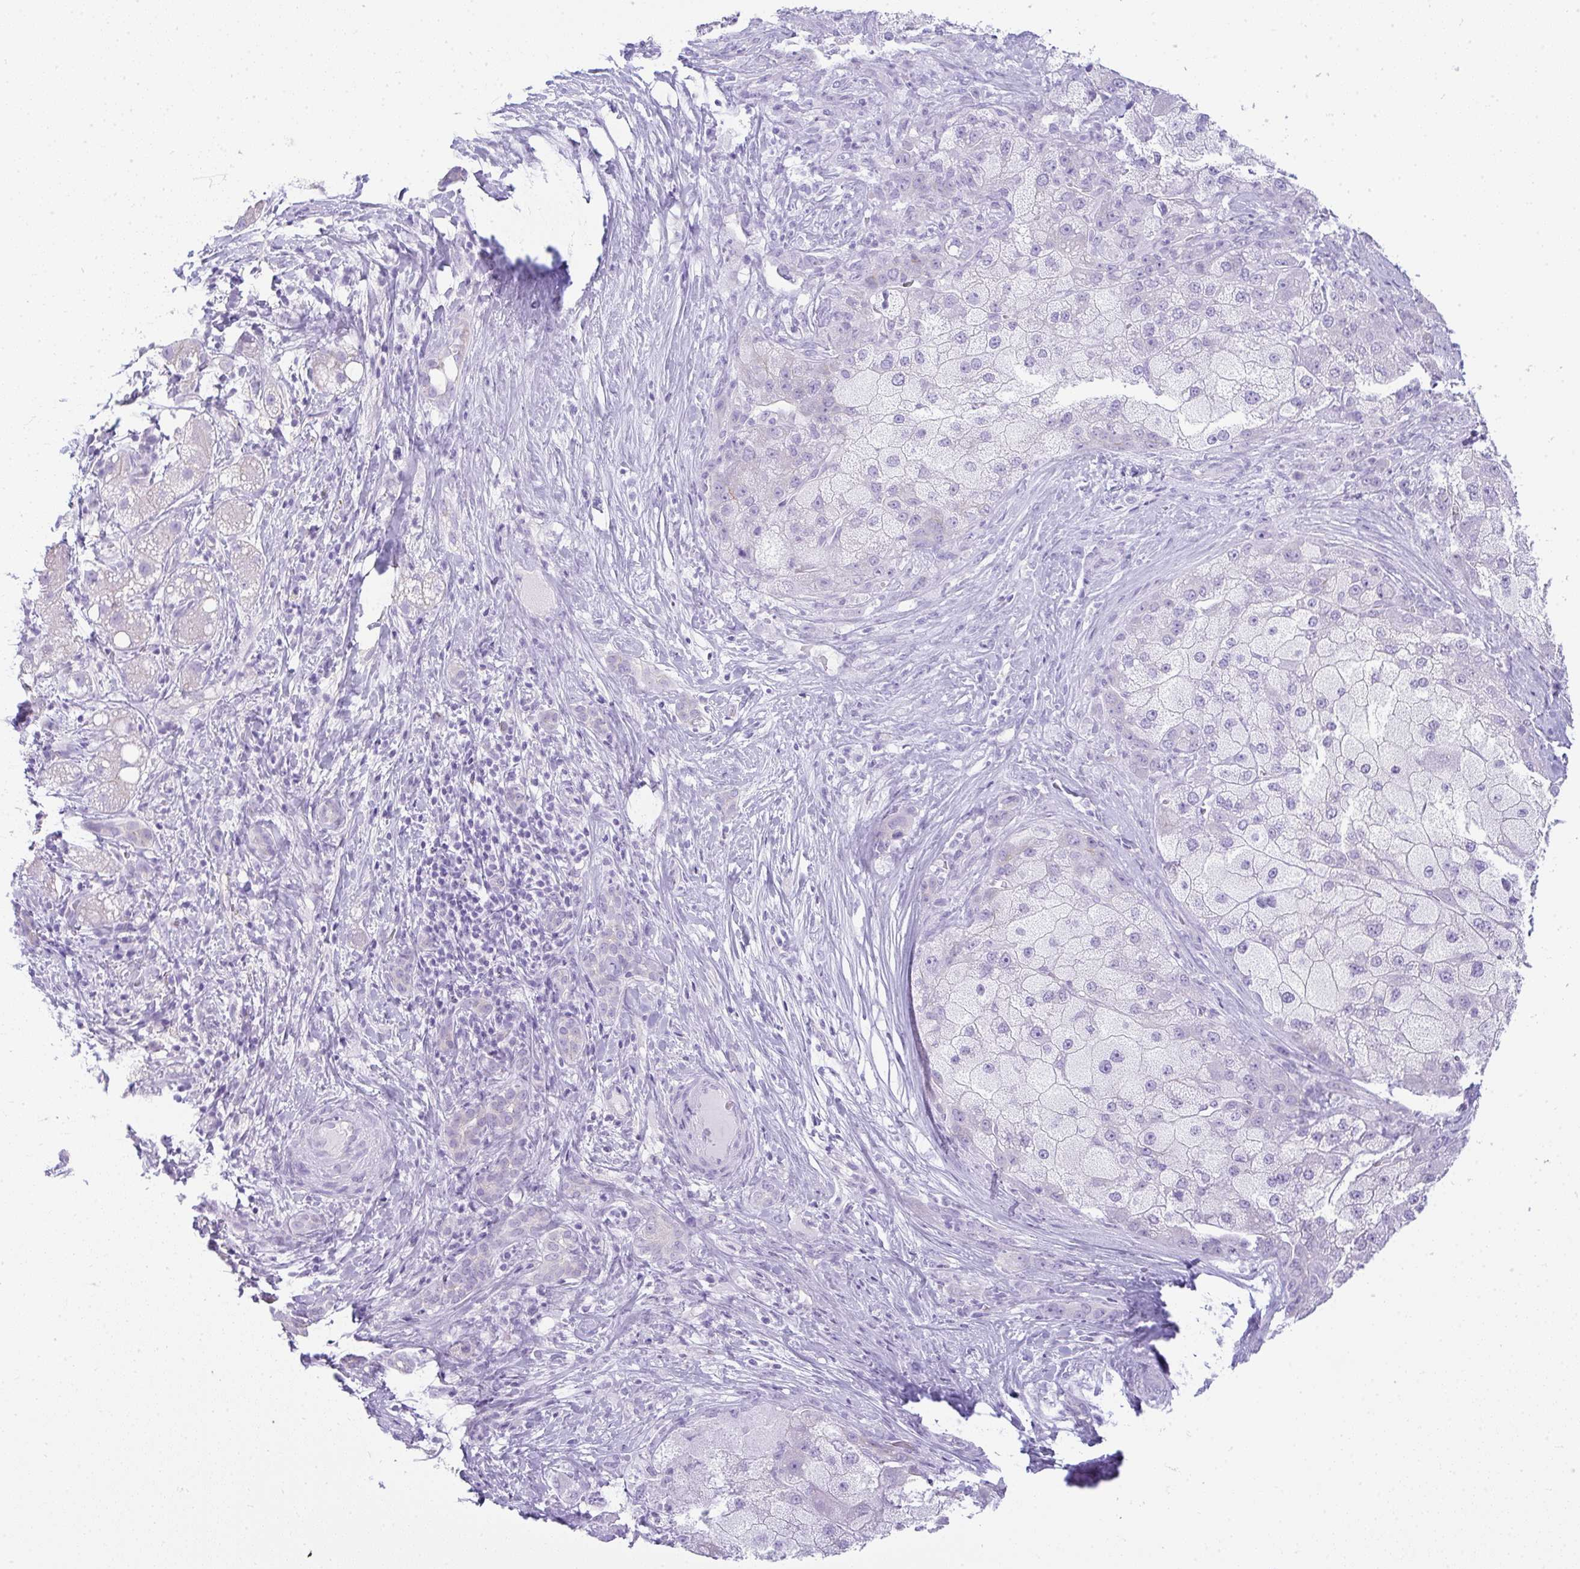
{"staining": {"intensity": "negative", "quantity": "none", "location": "none"}, "tissue": "liver cancer", "cell_type": "Tumor cells", "image_type": "cancer", "snomed": [{"axis": "morphology", "description": "Carcinoma, Hepatocellular, NOS"}, {"axis": "topography", "description": "Liver"}], "caption": "This is a image of immunohistochemistry (IHC) staining of liver hepatocellular carcinoma, which shows no expression in tumor cells.", "gene": "RASL10A", "patient": {"sex": "male", "age": 67}}